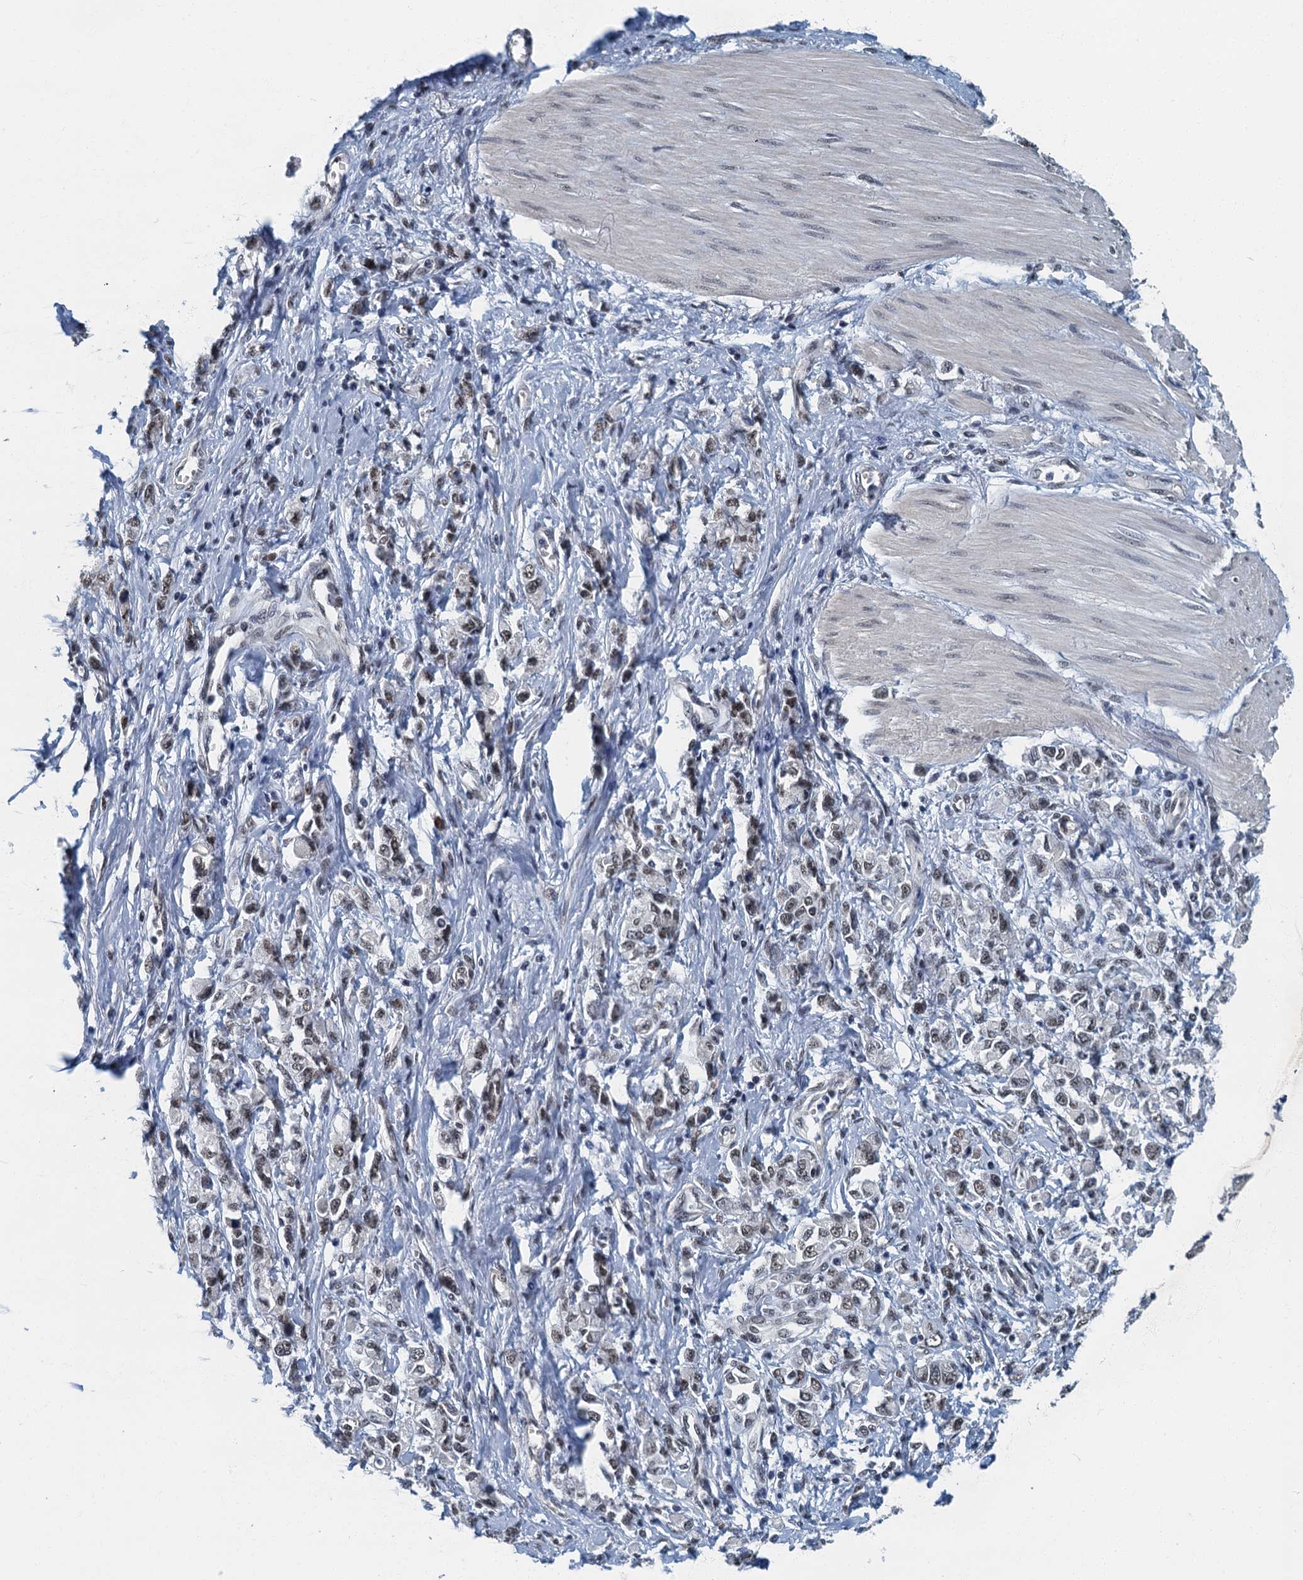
{"staining": {"intensity": "moderate", "quantity": ">75%", "location": "nuclear"}, "tissue": "stomach cancer", "cell_type": "Tumor cells", "image_type": "cancer", "snomed": [{"axis": "morphology", "description": "Adenocarcinoma, NOS"}, {"axis": "topography", "description": "Stomach"}], "caption": "Protein staining by immunohistochemistry (IHC) reveals moderate nuclear expression in approximately >75% of tumor cells in stomach cancer (adenocarcinoma). (DAB (3,3'-diaminobenzidine) = brown stain, brightfield microscopy at high magnification).", "gene": "GADL1", "patient": {"sex": "female", "age": 76}}